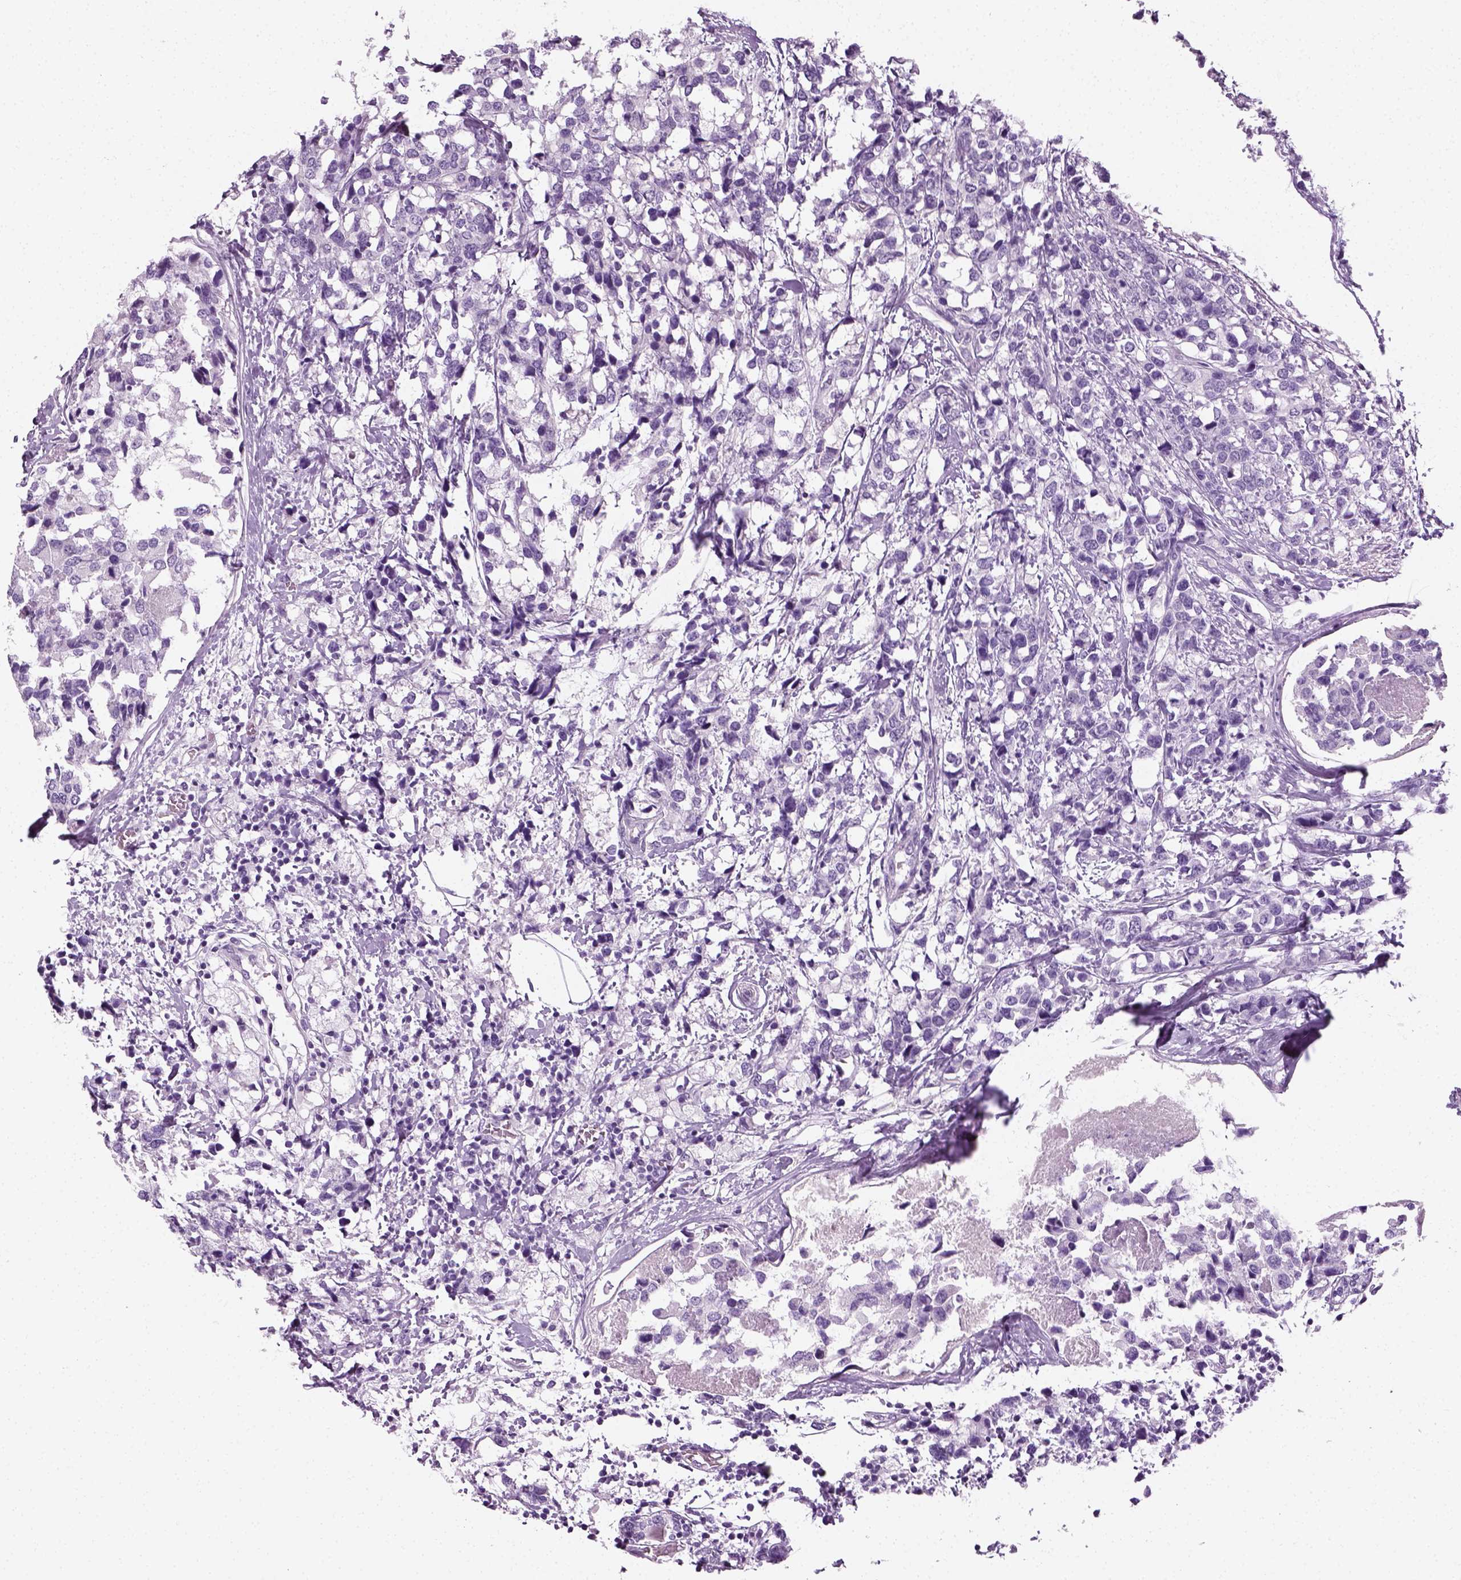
{"staining": {"intensity": "negative", "quantity": "none", "location": "none"}, "tissue": "breast cancer", "cell_type": "Tumor cells", "image_type": "cancer", "snomed": [{"axis": "morphology", "description": "Lobular carcinoma"}, {"axis": "topography", "description": "Breast"}], "caption": "High power microscopy micrograph of an IHC photomicrograph of breast cancer (lobular carcinoma), revealing no significant positivity in tumor cells.", "gene": "SPATA31E1", "patient": {"sex": "female", "age": 59}}